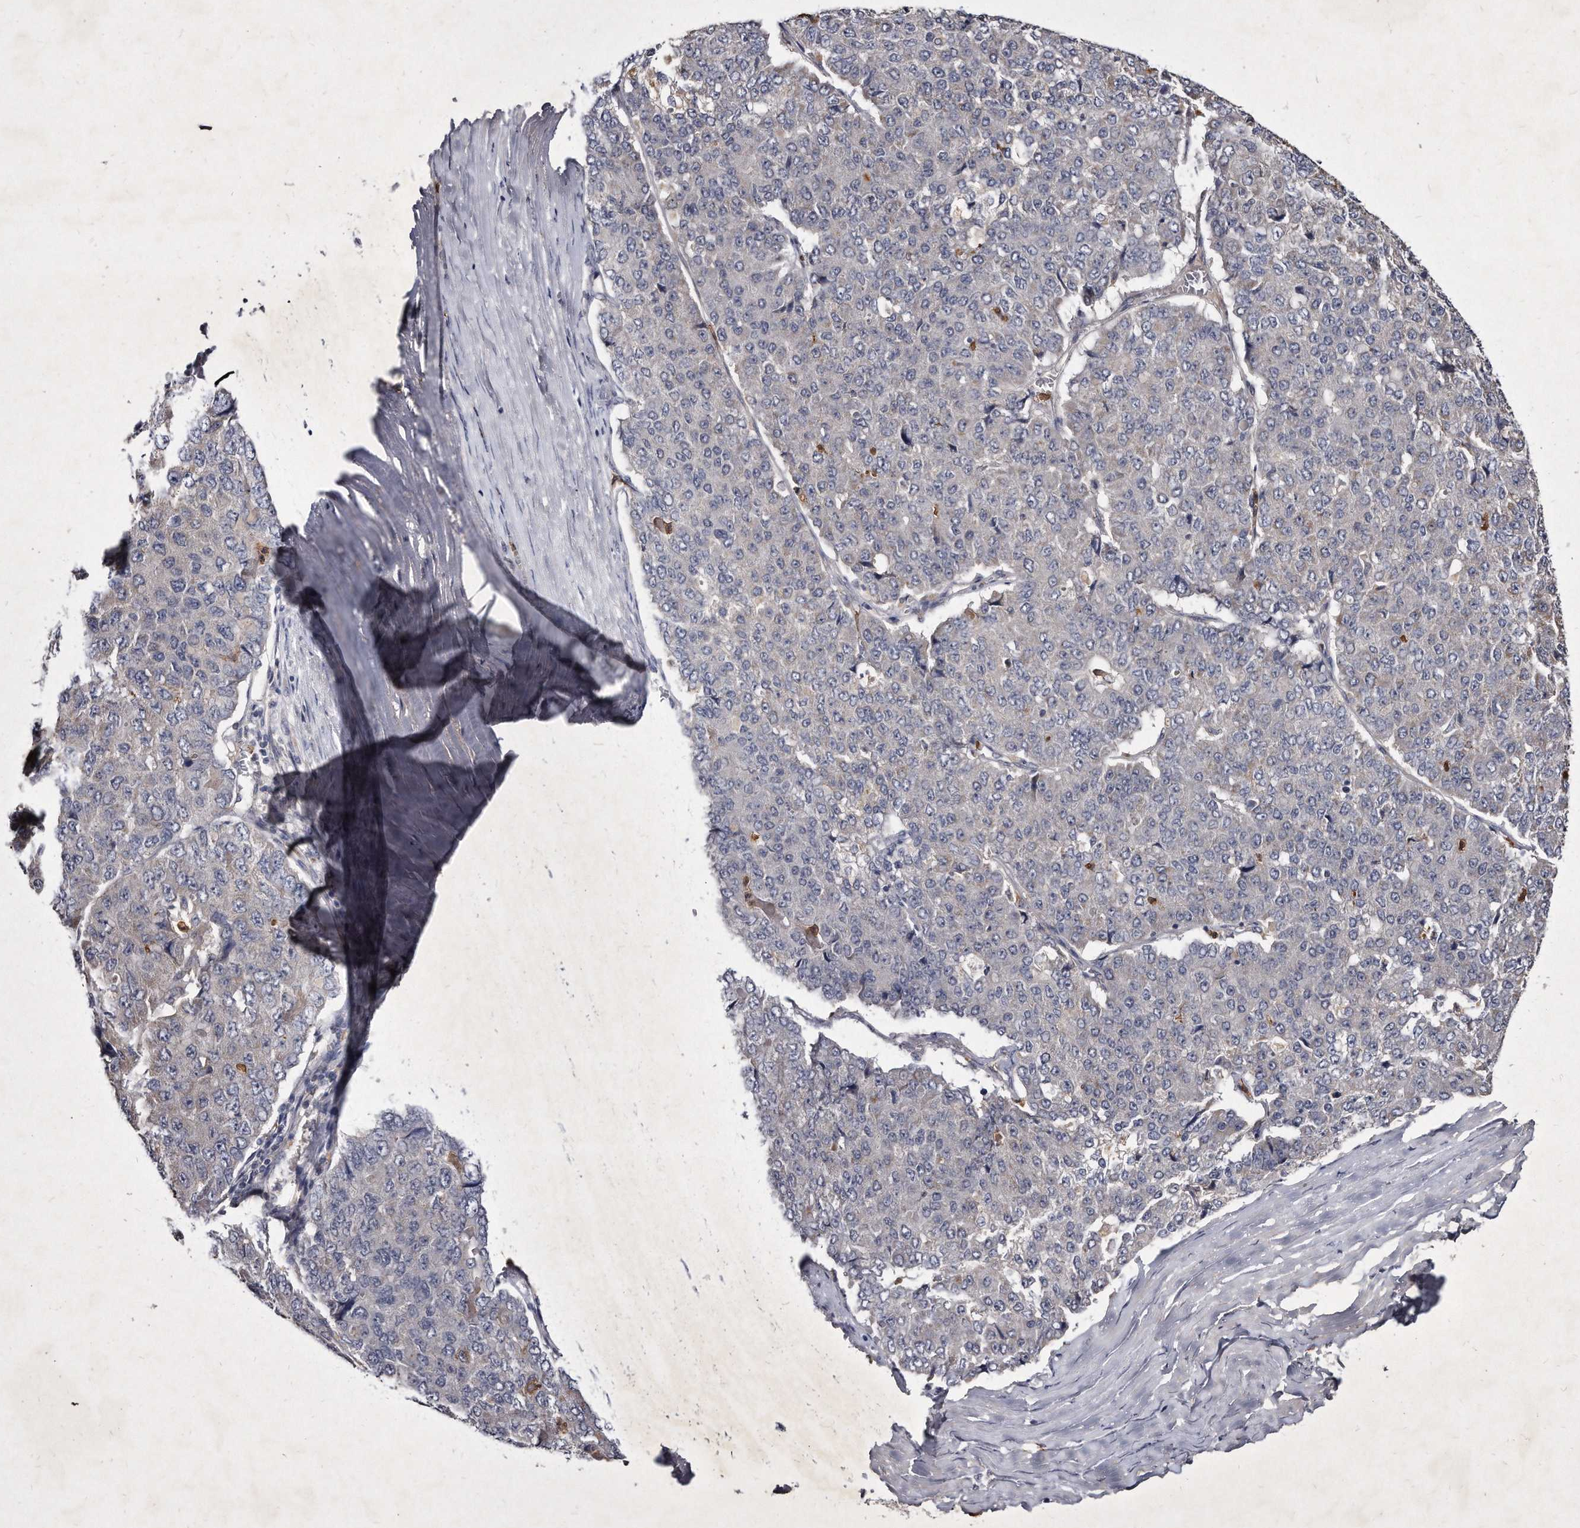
{"staining": {"intensity": "negative", "quantity": "none", "location": "none"}, "tissue": "pancreatic cancer", "cell_type": "Tumor cells", "image_type": "cancer", "snomed": [{"axis": "morphology", "description": "Adenocarcinoma, NOS"}, {"axis": "topography", "description": "Pancreas"}], "caption": "DAB (3,3'-diaminobenzidine) immunohistochemical staining of human pancreatic cancer displays no significant expression in tumor cells. (DAB immunohistochemistry, high magnification).", "gene": "KLHDC3", "patient": {"sex": "male", "age": 50}}